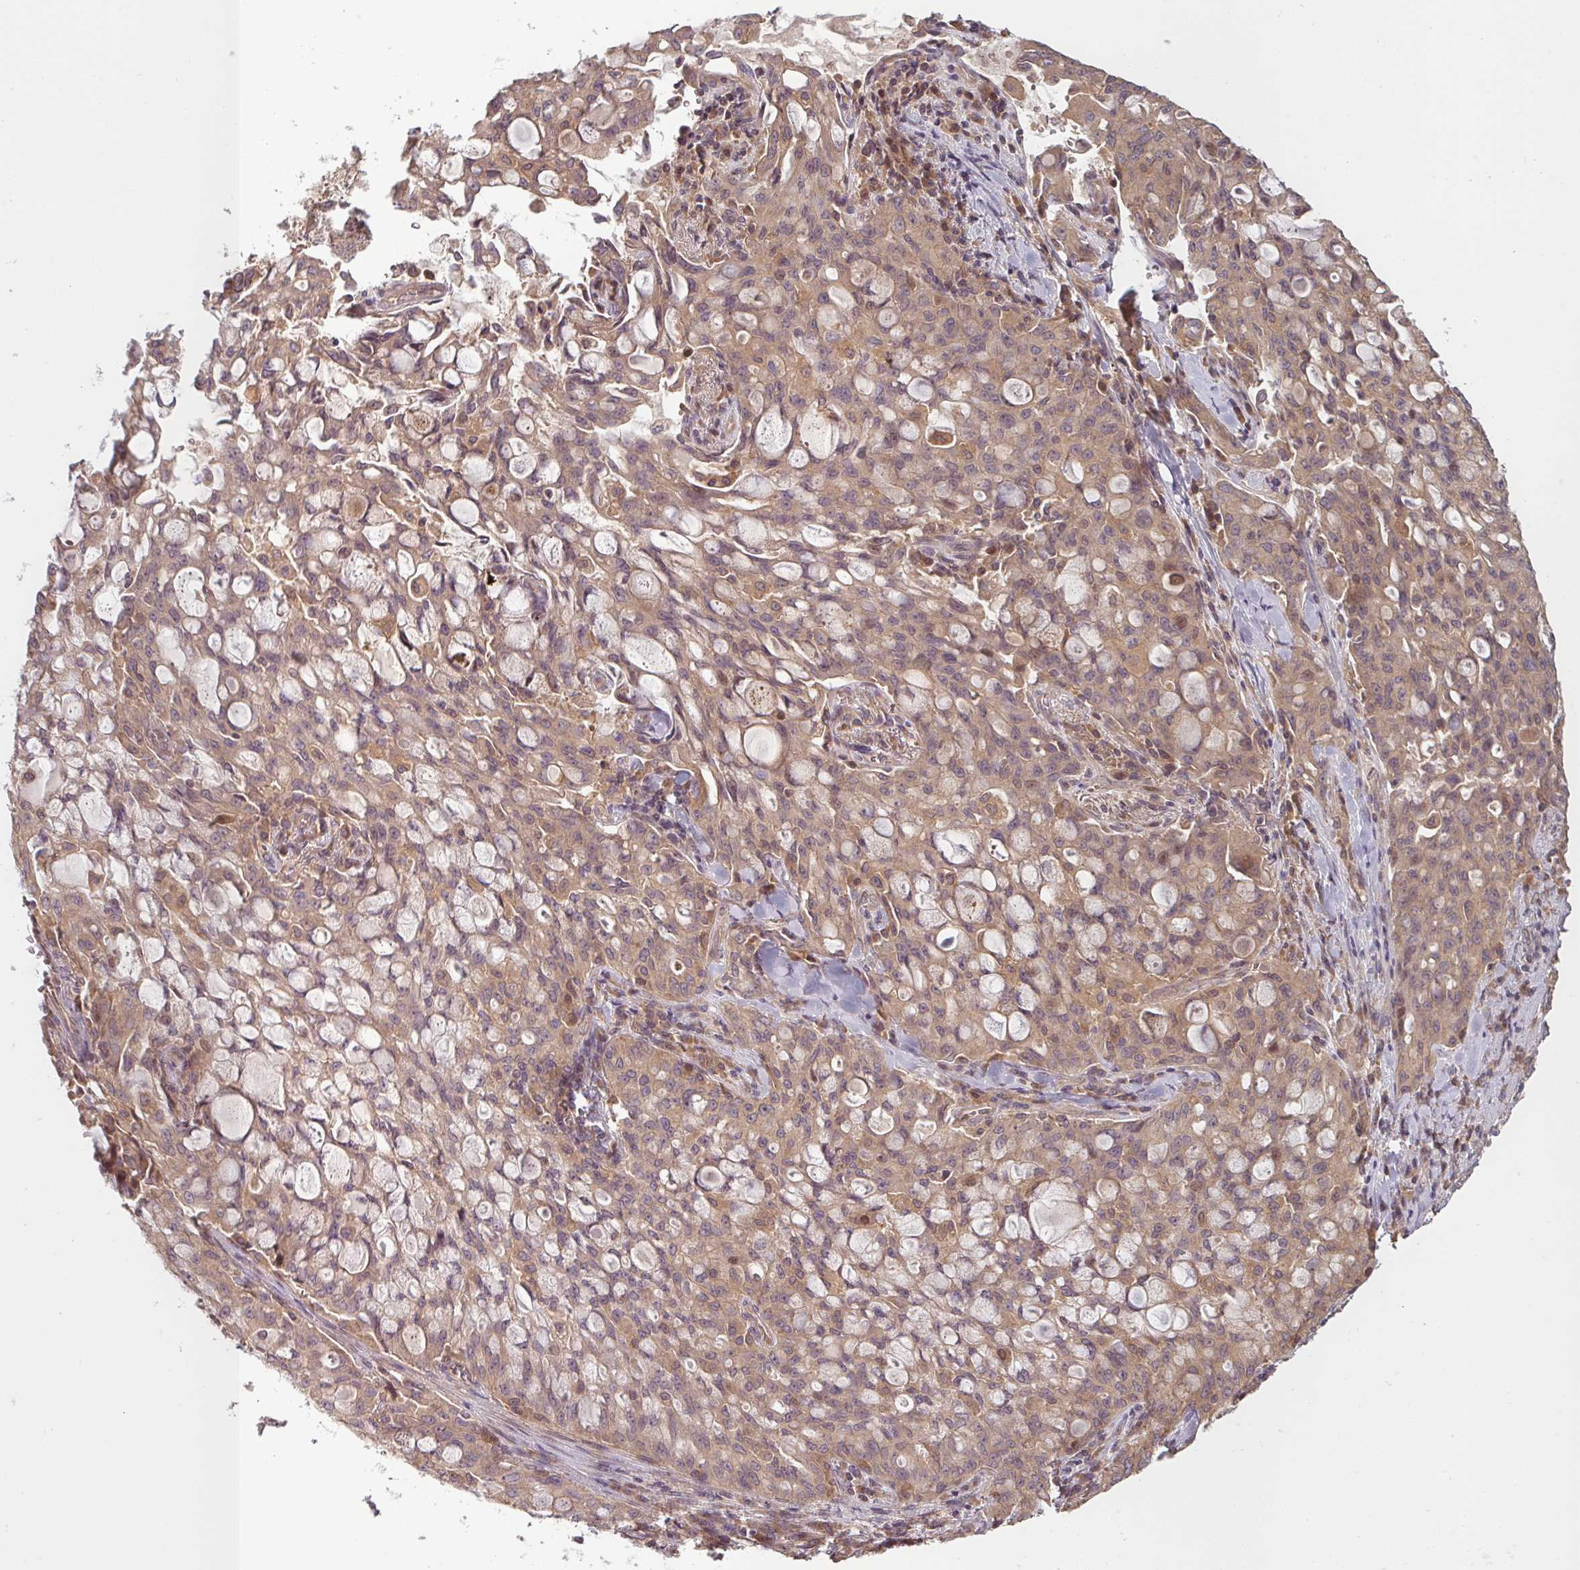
{"staining": {"intensity": "weak", "quantity": ">75%", "location": "cytoplasmic/membranous"}, "tissue": "lung cancer", "cell_type": "Tumor cells", "image_type": "cancer", "snomed": [{"axis": "morphology", "description": "Adenocarcinoma, NOS"}, {"axis": "topography", "description": "Lung"}], "caption": "Tumor cells exhibit low levels of weak cytoplasmic/membranous expression in about >75% of cells in human lung adenocarcinoma.", "gene": "RNF31", "patient": {"sex": "female", "age": 44}}